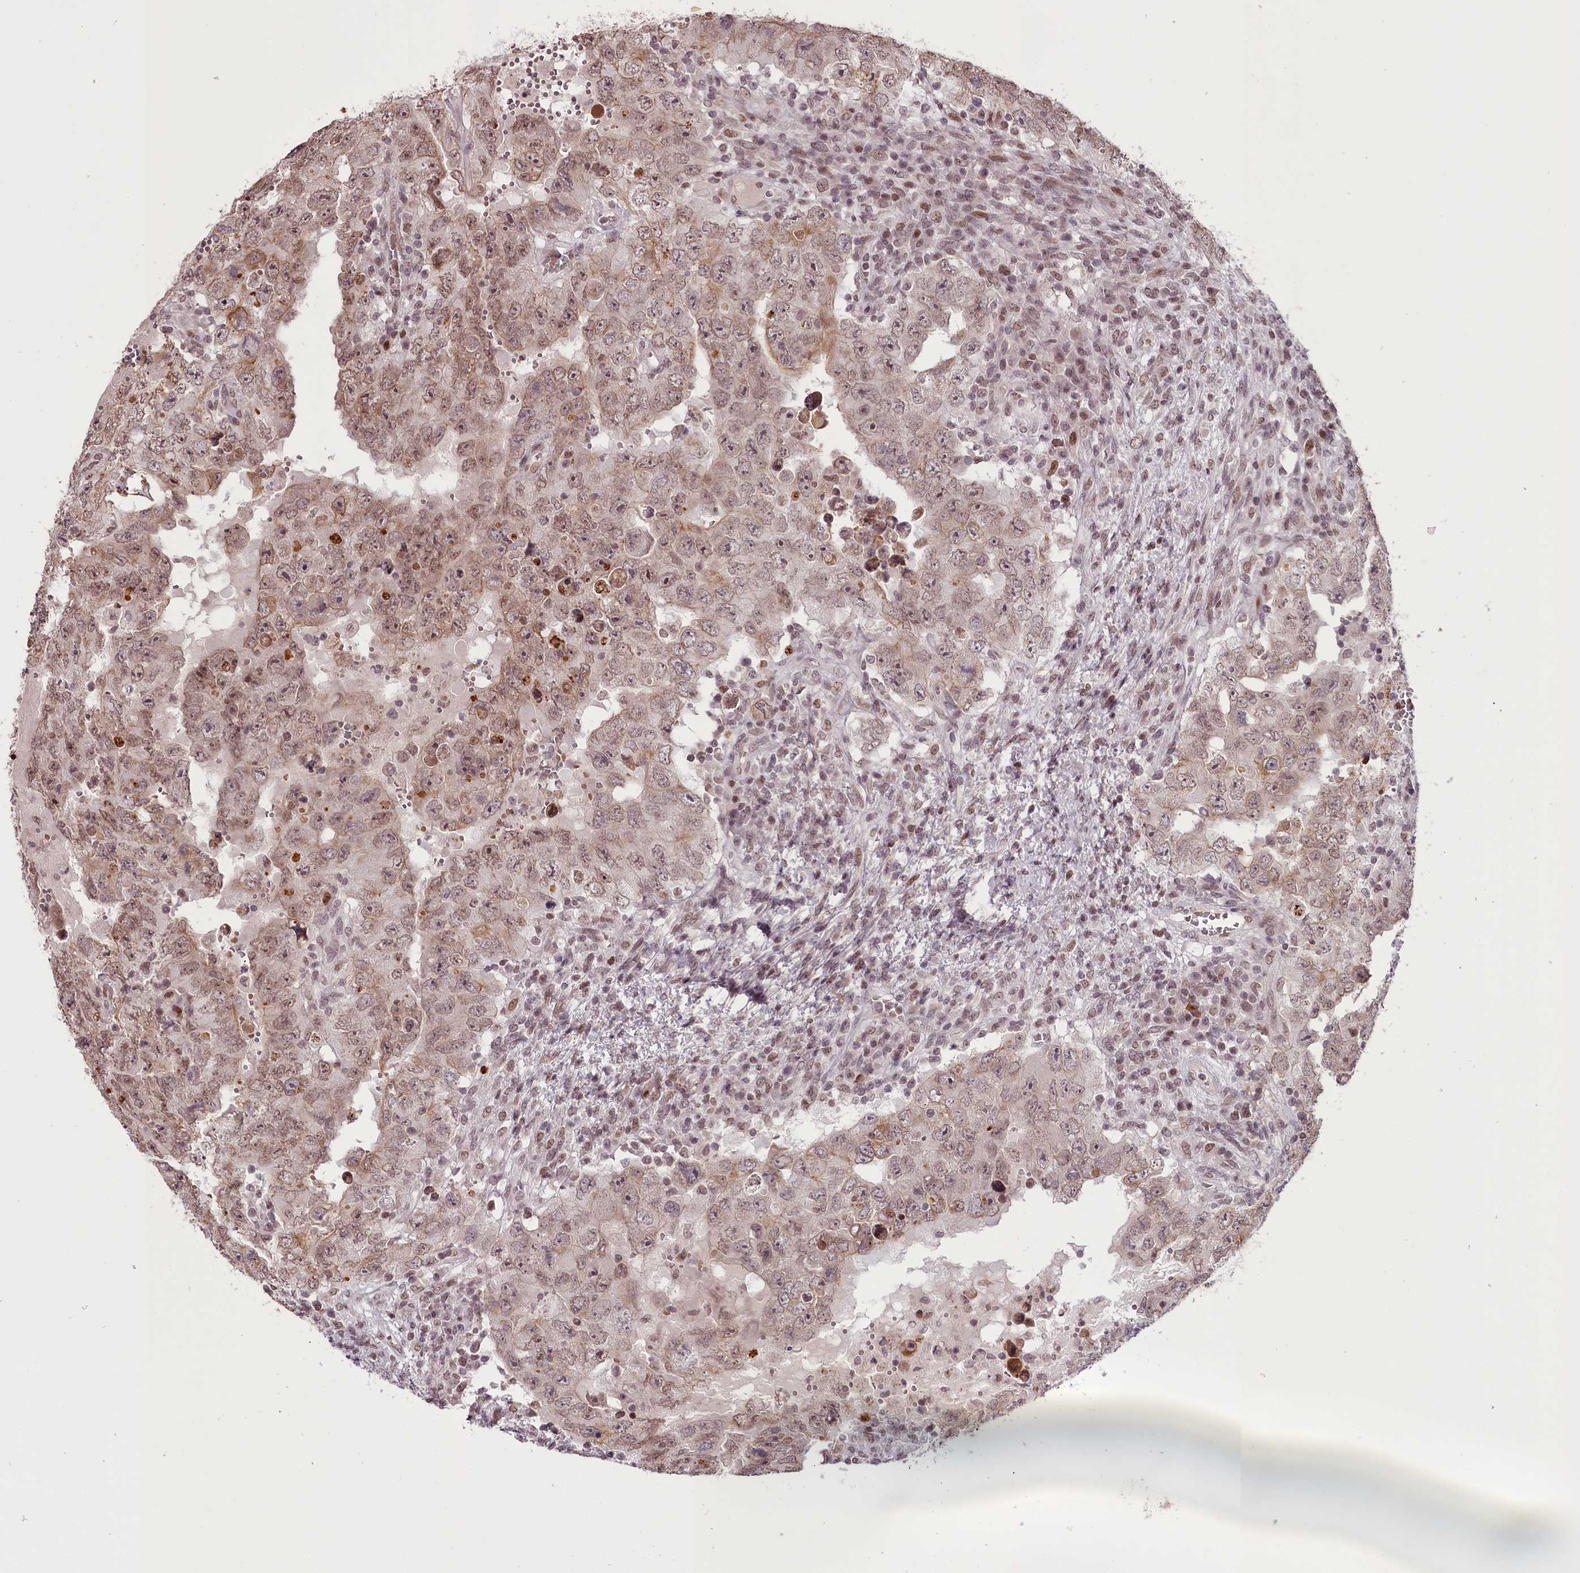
{"staining": {"intensity": "weak", "quantity": ">75%", "location": "cytoplasmic/membranous,nuclear"}, "tissue": "testis cancer", "cell_type": "Tumor cells", "image_type": "cancer", "snomed": [{"axis": "morphology", "description": "Carcinoma, Embryonal, NOS"}, {"axis": "topography", "description": "Testis"}], "caption": "A low amount of weak cytoplasmic/membranous and nuclear staining is present in approximately >75% of tumor cells in testis embryonal carcinoma tissue.", "gene": "THYN1", "patient": {"sex": "male", "age": 26}}